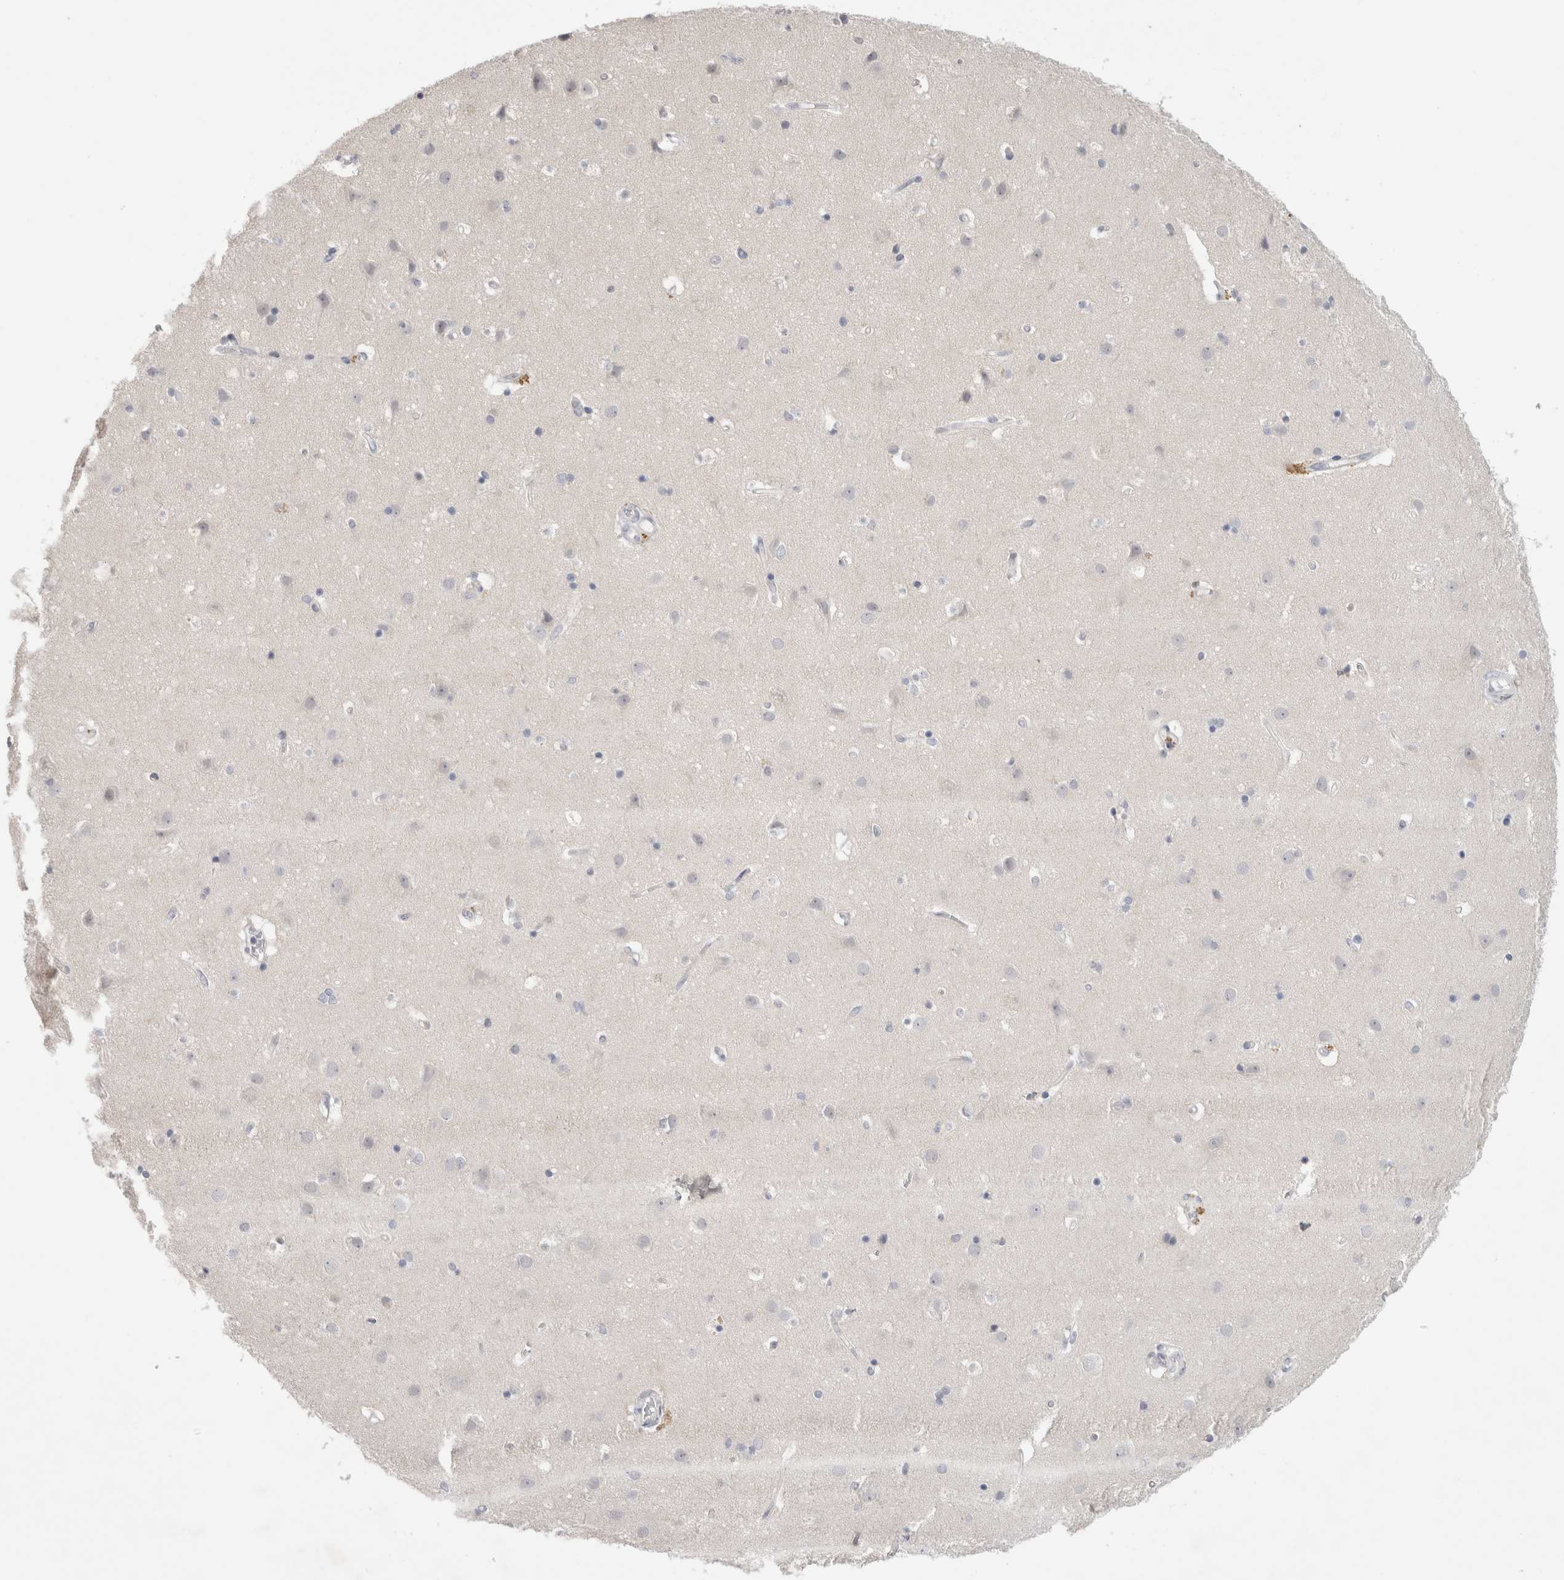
{"staining": {"intensity": "negative", "quantity": "none", "location": "none"}, "tissue": "cerebral cortex", "cell_type": "Endothelial cells", "image_type": "normal", "snomed": [{"axis": "morphology", "description": "Normal tissue, NOS"}, {"axis": "topography", "description": "Cerebral cortex"}], "caption": "Immunohistochemistry (IHC) image of unremarkable cerebral cortex: human cerebral cortex stained with DAB (3,3'-diaminobenzidine) reveals no significant protein expression in endothelial cells.", "gene": "TONSL", "patient": {"sex": "male", "age": 54}}